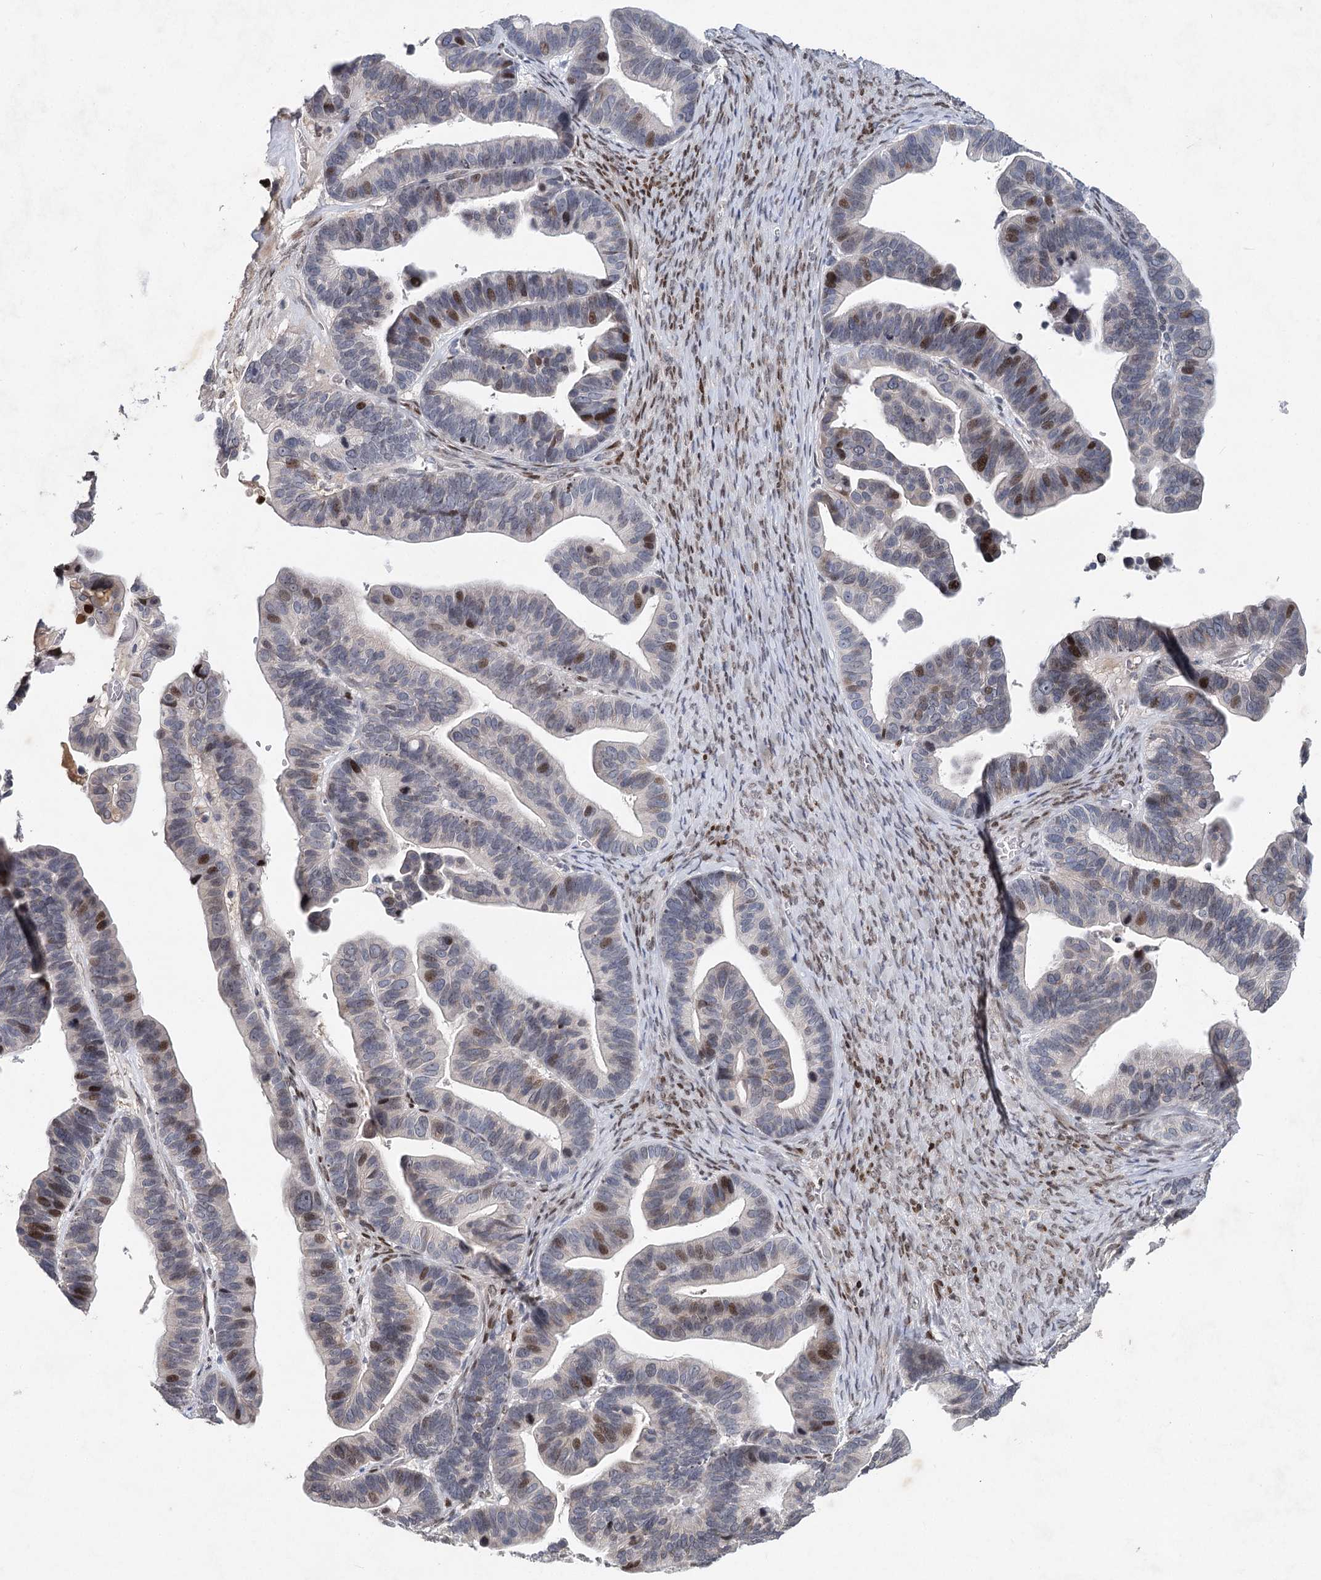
{"staining": {"intensity": "moderate", "quantity": "<25%", "location": "nuclear"}, "tissue": "ovarian cancer", "cell_type": "Tumor cells", "image_type": "cancer", "snomed": [{"axis": "morphology", "description": "Cystadenocarcinoma, serous, NOS"}, {"axis": "topography", "description": "Ovary"}], "caption": "Immunohistochemical staining of ovarian cancer (serous cystadenocarcinoma) displays low levels of moderate nuclear protein staining in approximately <25% of tumor cells.", "gene": "FRMD4A", "patient": {"sex": "female", "age": 56}}